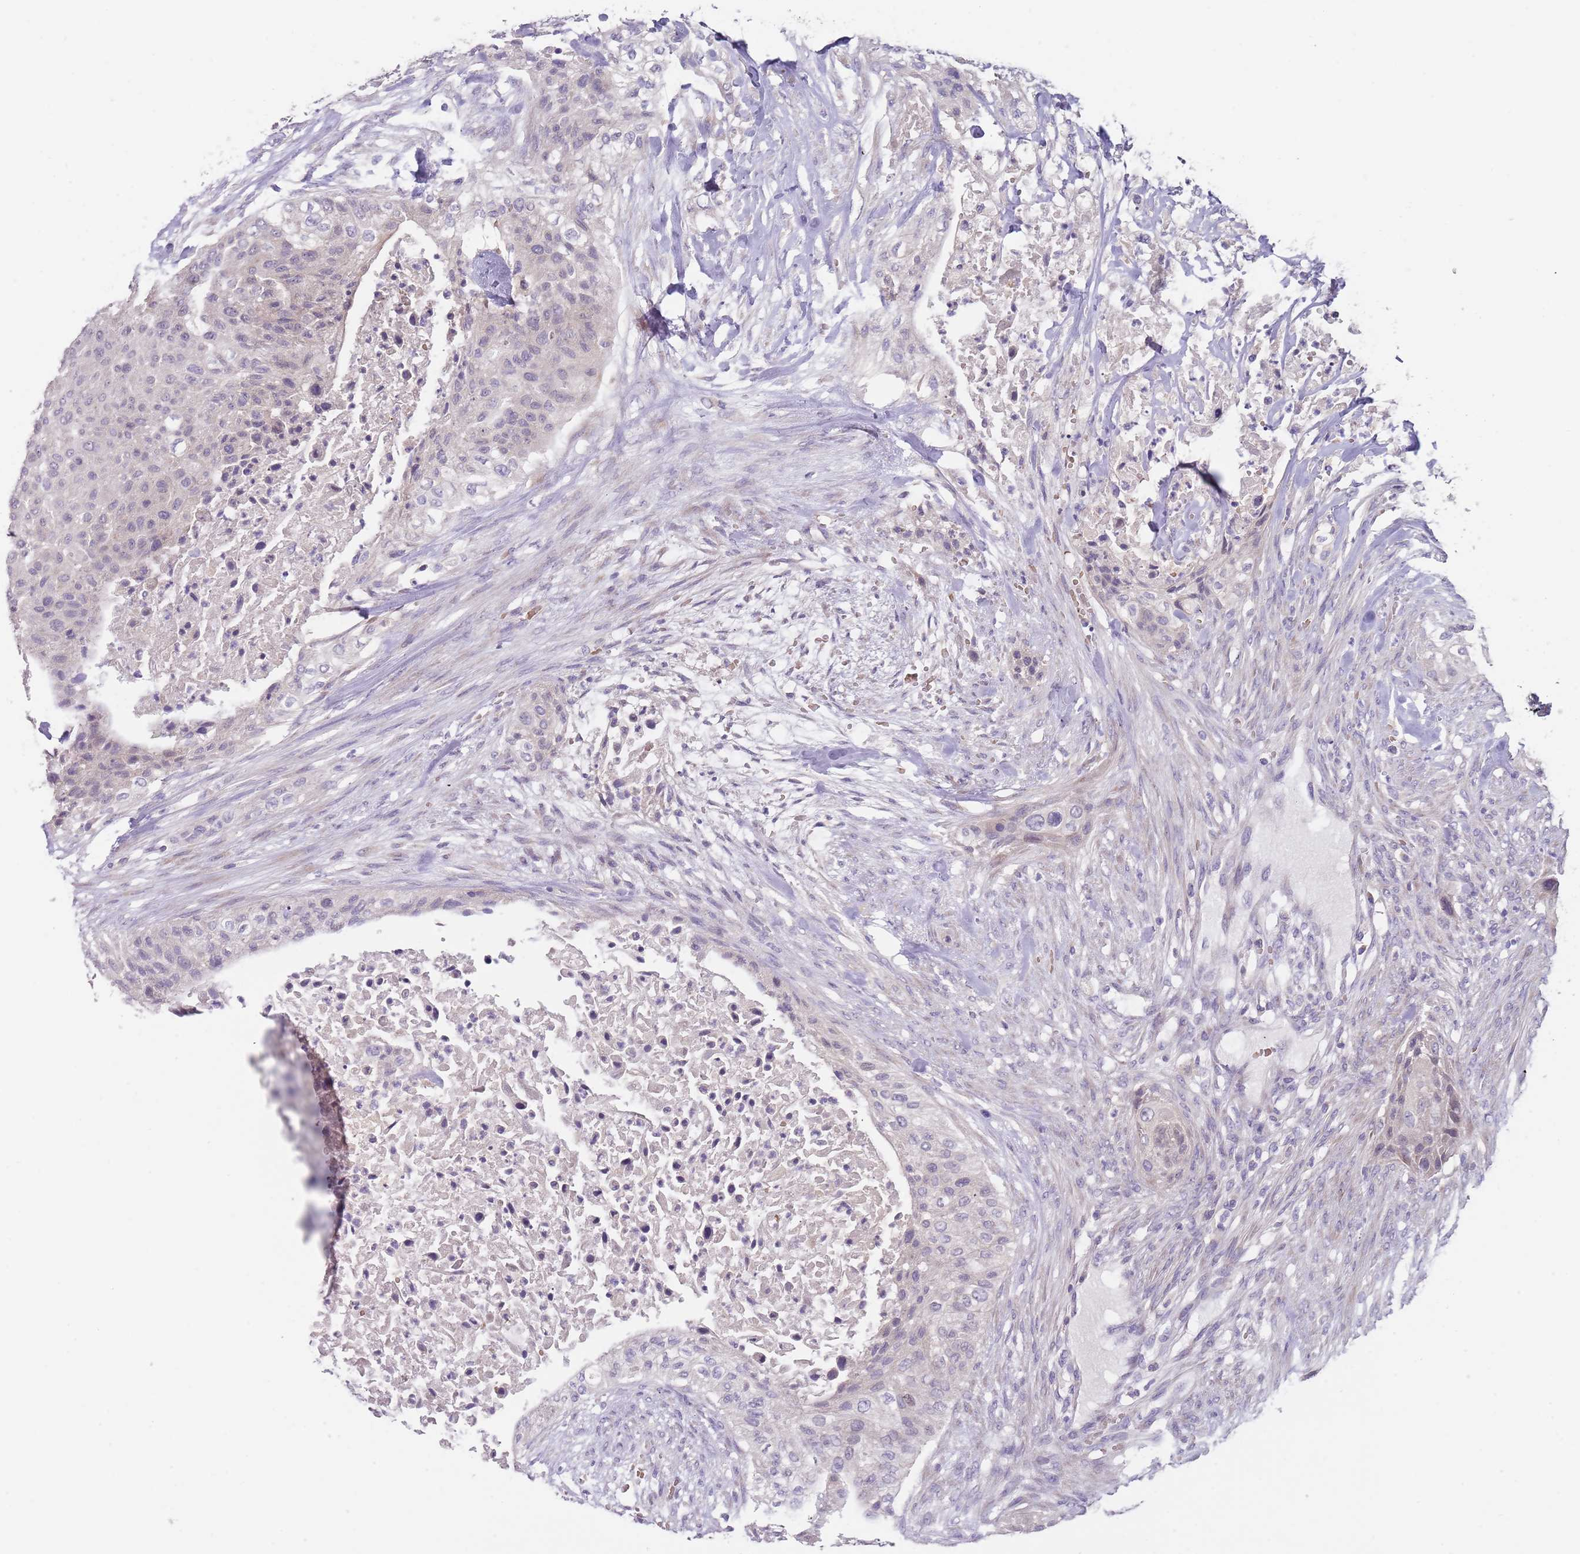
{"staining": {"intensity": "negative", "quantity": "none", "location": "none"}, "tissue": "urothelial cancer", "cell_type": "Tumor cells", "image_type": "cancer", "snomed": [{"axis": "morphology", "description": "Urothelial carcinoma, High grade"}, {"axis": "topography", "description": "Urinary bladder"}], "caption": "Urothelial cancer stained for a protein using immunohistochemistry shows no positivity tumor cells.", "gene": "PRAC1", "patient": {"sex": "male", "age": 35}}